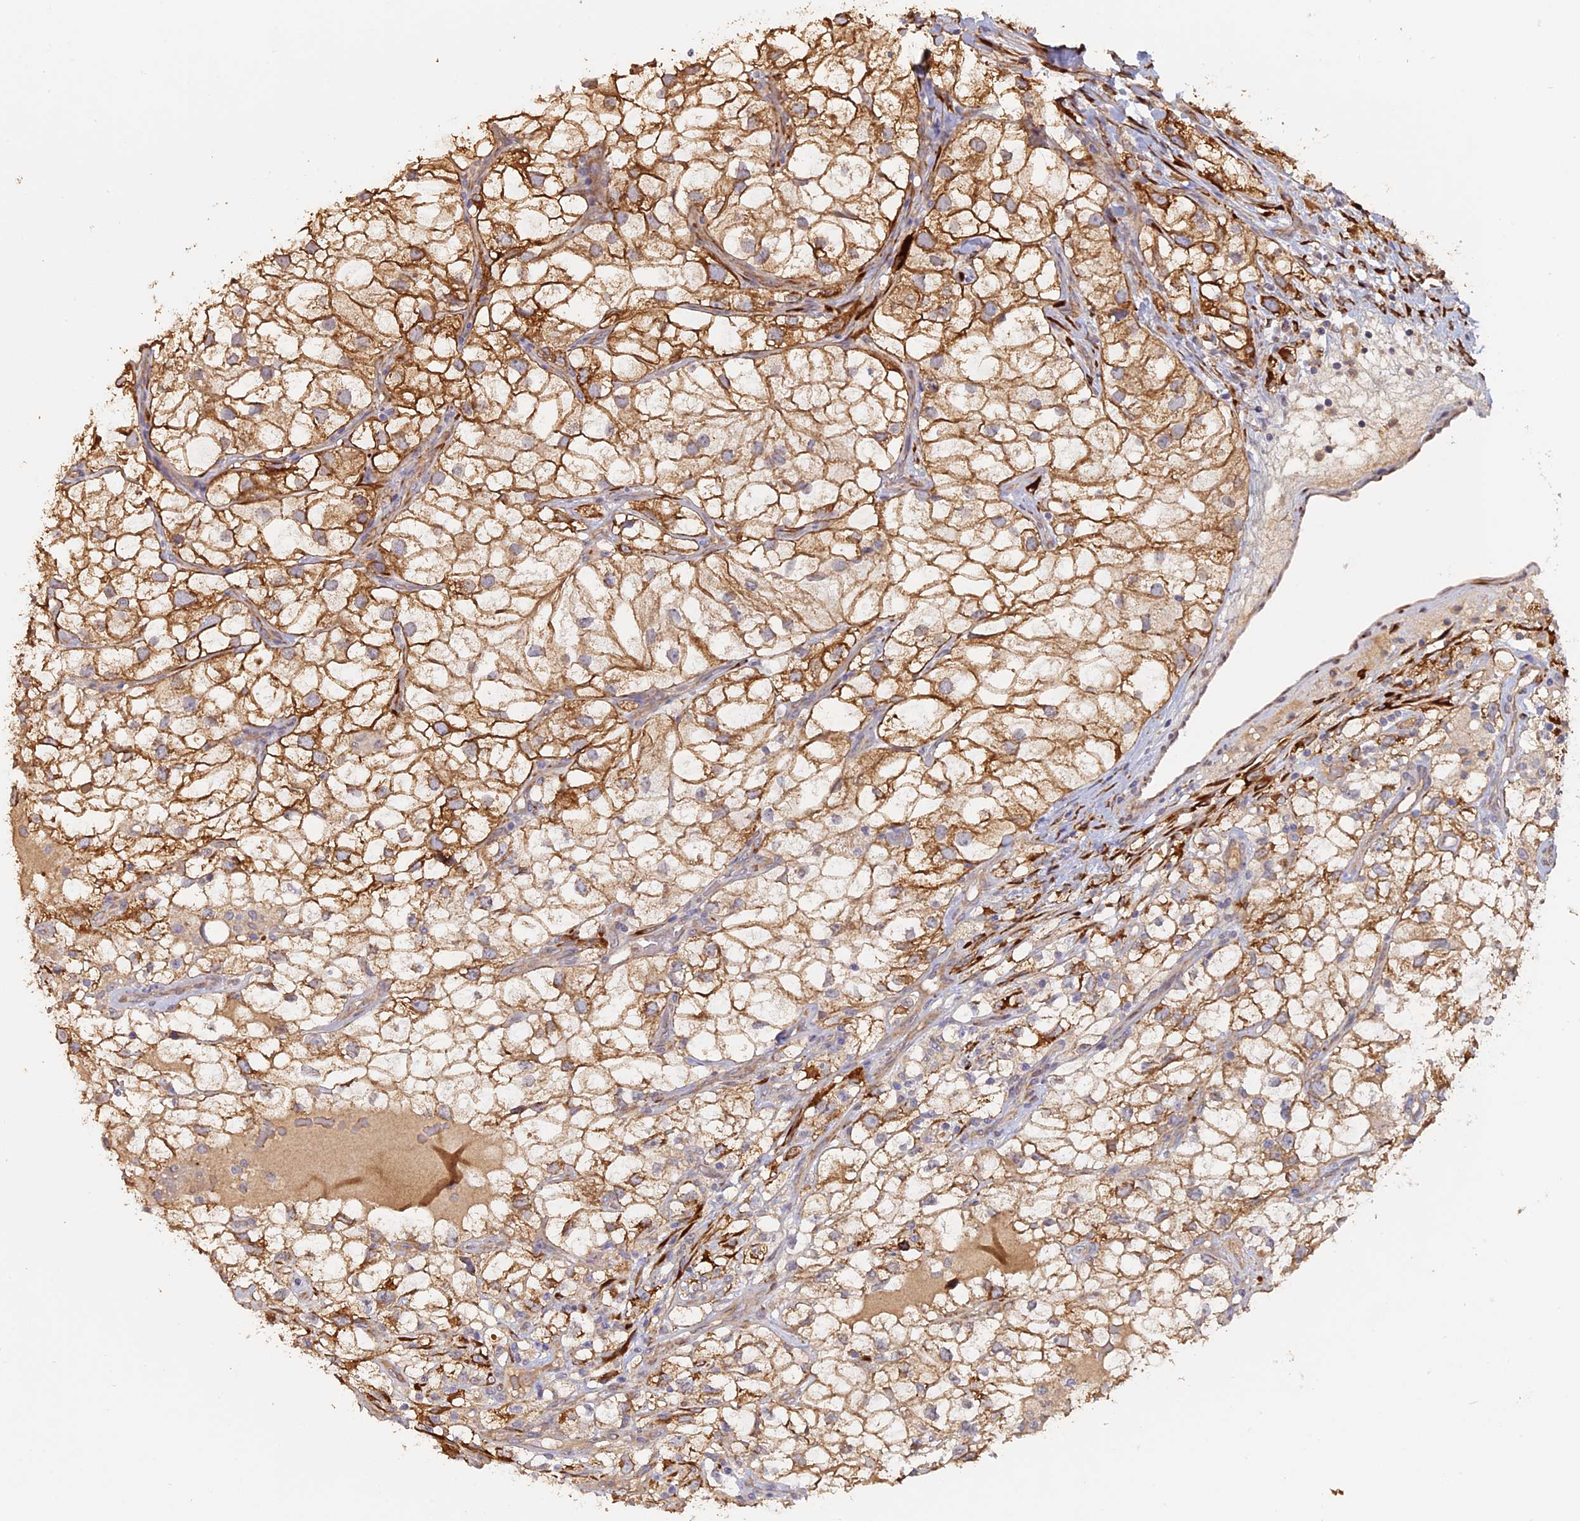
{"staining": {"intensity": "moderate", "quantity": ">75%", "location": "cytoplasmic/membranous"}, "tissue": "renal cancer", "cell_type": "Tumor cells", "image_type": "cancer", "snomed": [{"axis": "morphology", "description": "Adenocarcinoma, NOS"}, {"axis": "topography", "description": "Kidney"}], "caption": "Adenocarcinoma (renal) was stained to show a protein in brown. There is medium levels of moderate cytoplasmic/membranous positivity in approximately >75% of tumor cells. The protein of interest is shown in brown color, while the nuclei are stained blue.", "gene": "PPIC", "patient": {"sex": "male", "age": 59}}